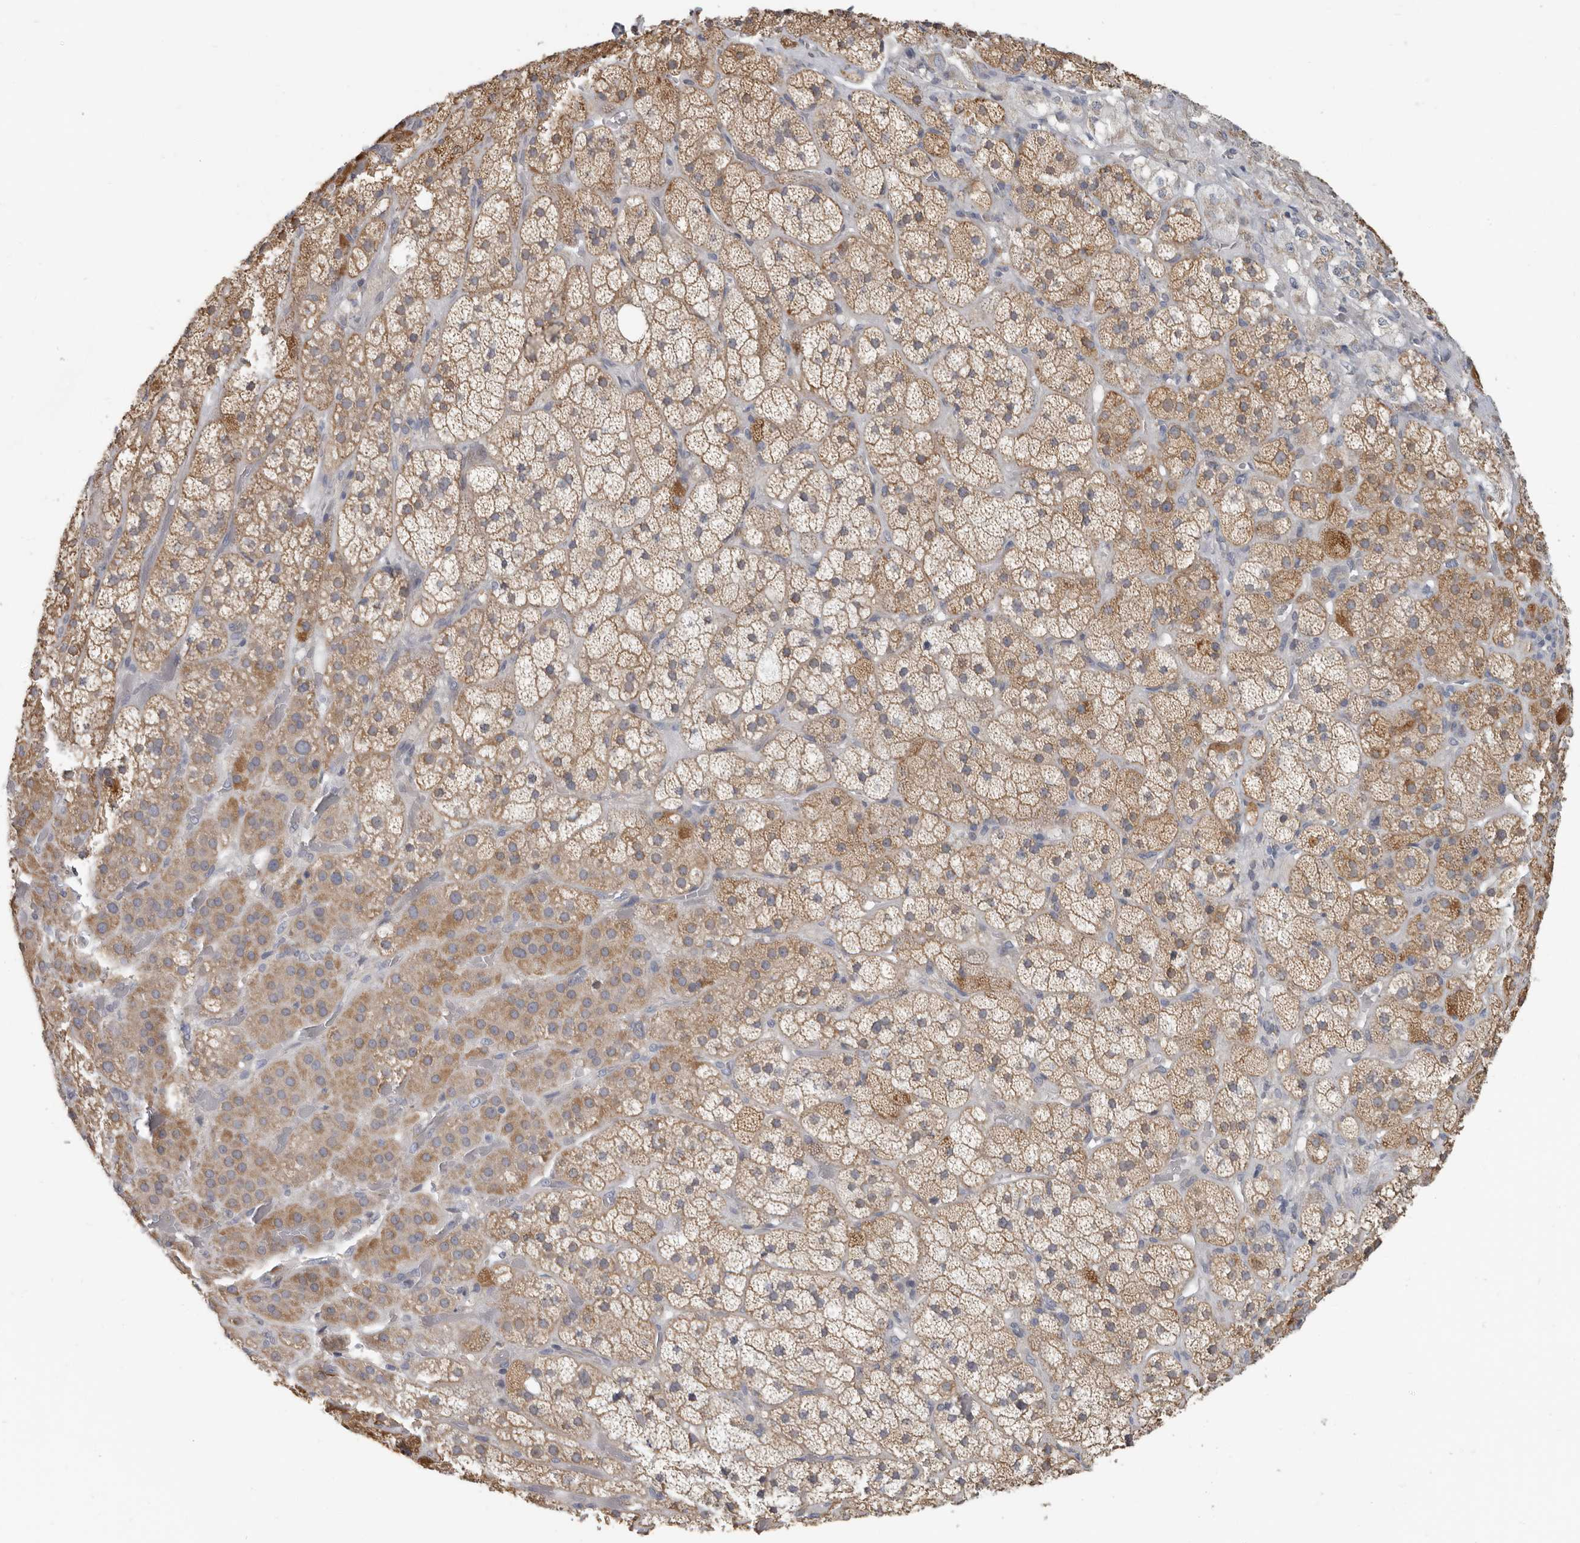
{"staining": {"intensity": "moderate", "quantity": ">75%", "location": "cytoplasmic/membranous"}, "tissue": "adrenal gland", "cell_type": "Glandular cells", "image_type": "normal", "snomed": [{"axis": "morphology", "description": "Normal tissue, NOS"}, {"axis": "topography", "description": "Adrenal gland"}], "caption": "Benign adrenal gland exhibits moderate cytoplasmic/membranous expression in approximately >75% of glandular cells.", "gene": "UNK", "patient": {"sex": "male", "age": 57}}